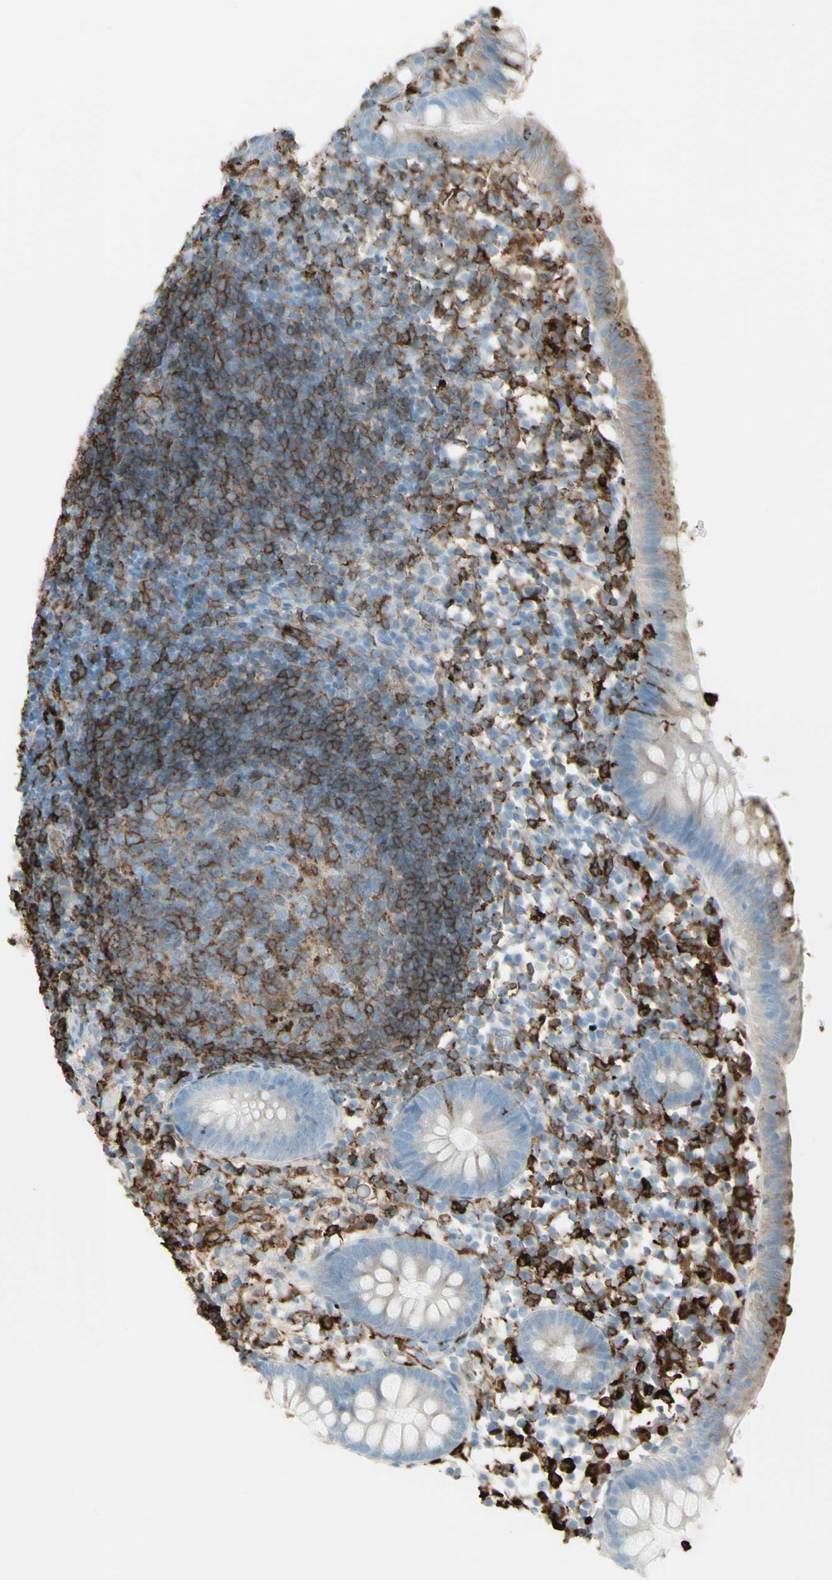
{"staining": {"intensity": "negative", "quantity": "none", "location": "none"}, "tissue": "appendix", "cell_type": "Glandular cells", "image_type": "normal", "snomed": [{"axis": "morphology", "description": "Normal tissue, NOS"}, {"axis": "topography", "description": "Appendix"}], "caption": "High power microscopy image of an immunohistochemistry image of benign appendix, revealing no significant staining in glandular cells. (DAB (3,3'-diaminobenzidine) immunohistochemistry (IHC) visualized using brightfield microscopy, high magnification).", "gene": "HLA", "patient": {"sex": "female", "age": 20}}